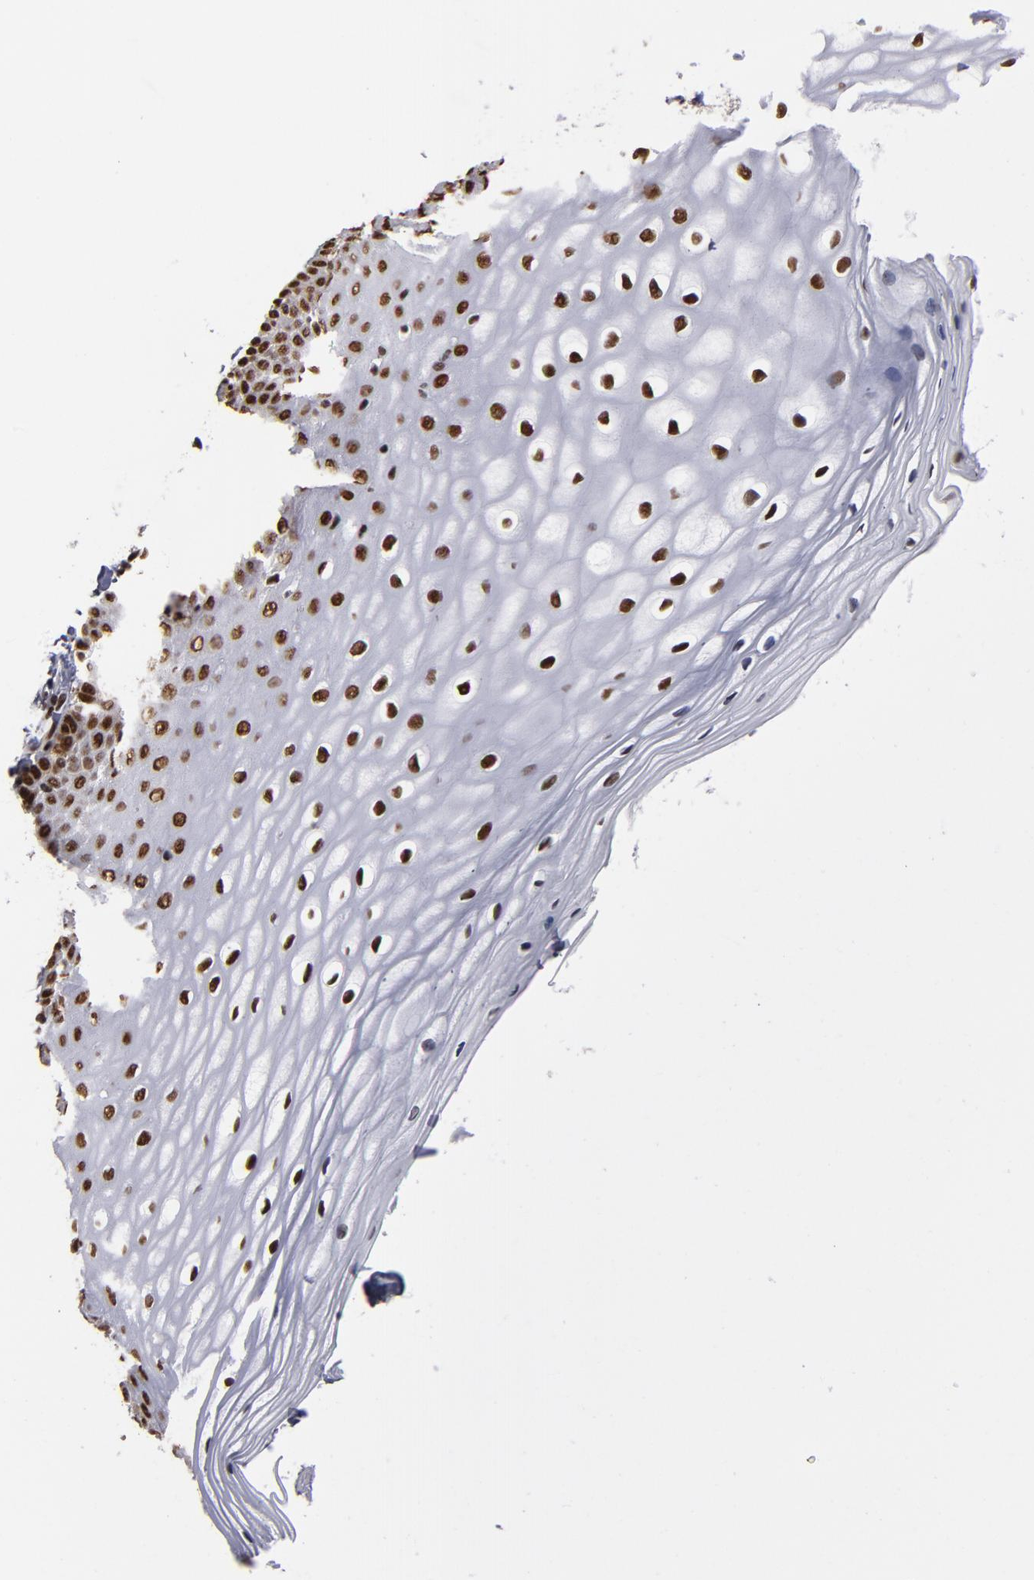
{"staining": {"intensity": "strong", "quantity": ">75%", "location": "nuclear"}, "tissue": "vagina", "cell_type": "Squamous epithelial cells", "image_type": "normal", "snomed": [{"axis": "morphology", "description": "Normal tissue, NOS"}, {"axis": "topography", "description": "Vagina"}], "caption": "Immunohistochemistry (DAB (3,3'-diaminobenzidine)) staining of benign vagina shows strong nuclear protein positivity in about >75% of squamous epithelial cells. Ihc stains the protein of interest in brown and the nuclei are stained blue.", "gene": "MRE11", "patient": {"sex": "female", "age": 55}}